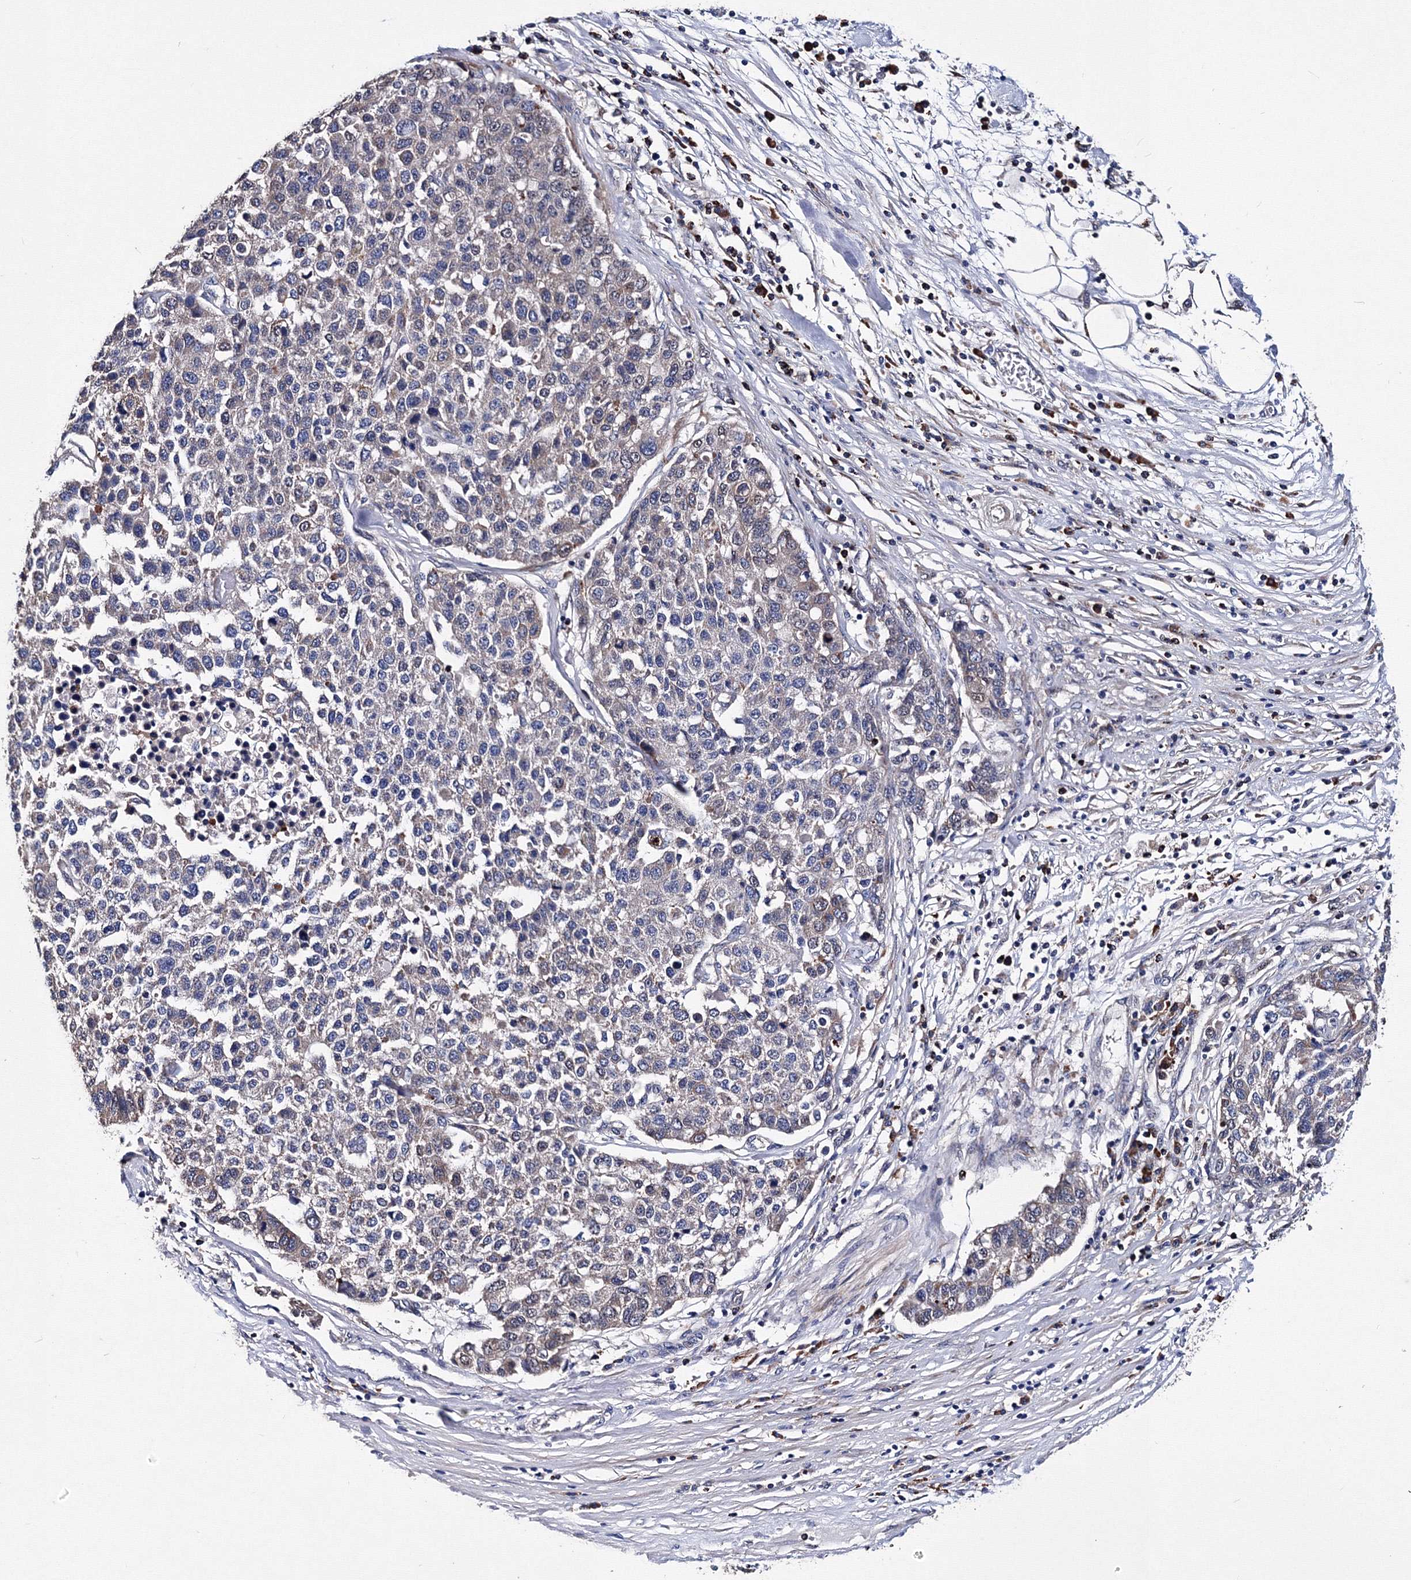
{"staining": {"intensity": "weak", "quantity": "<25%", "location": "cytoplasmic/membranous"}, "tissue": "pancreatic cancer", "cell_type": "Tumor cells", "image_type": "cancer", "snomed": [{"axis": "morphology", "description": "Adenocarcinoma, NOS"}, {"axis": "topography", "description": "Pancreas"}], "caption": "This is an immunohistochemistry histopathology image of human pancreatic adenocarcinoma. There is no expression in tumor cells.", "gene": "PHYKPL", "patient": {"sex": "female", "age": 61}}